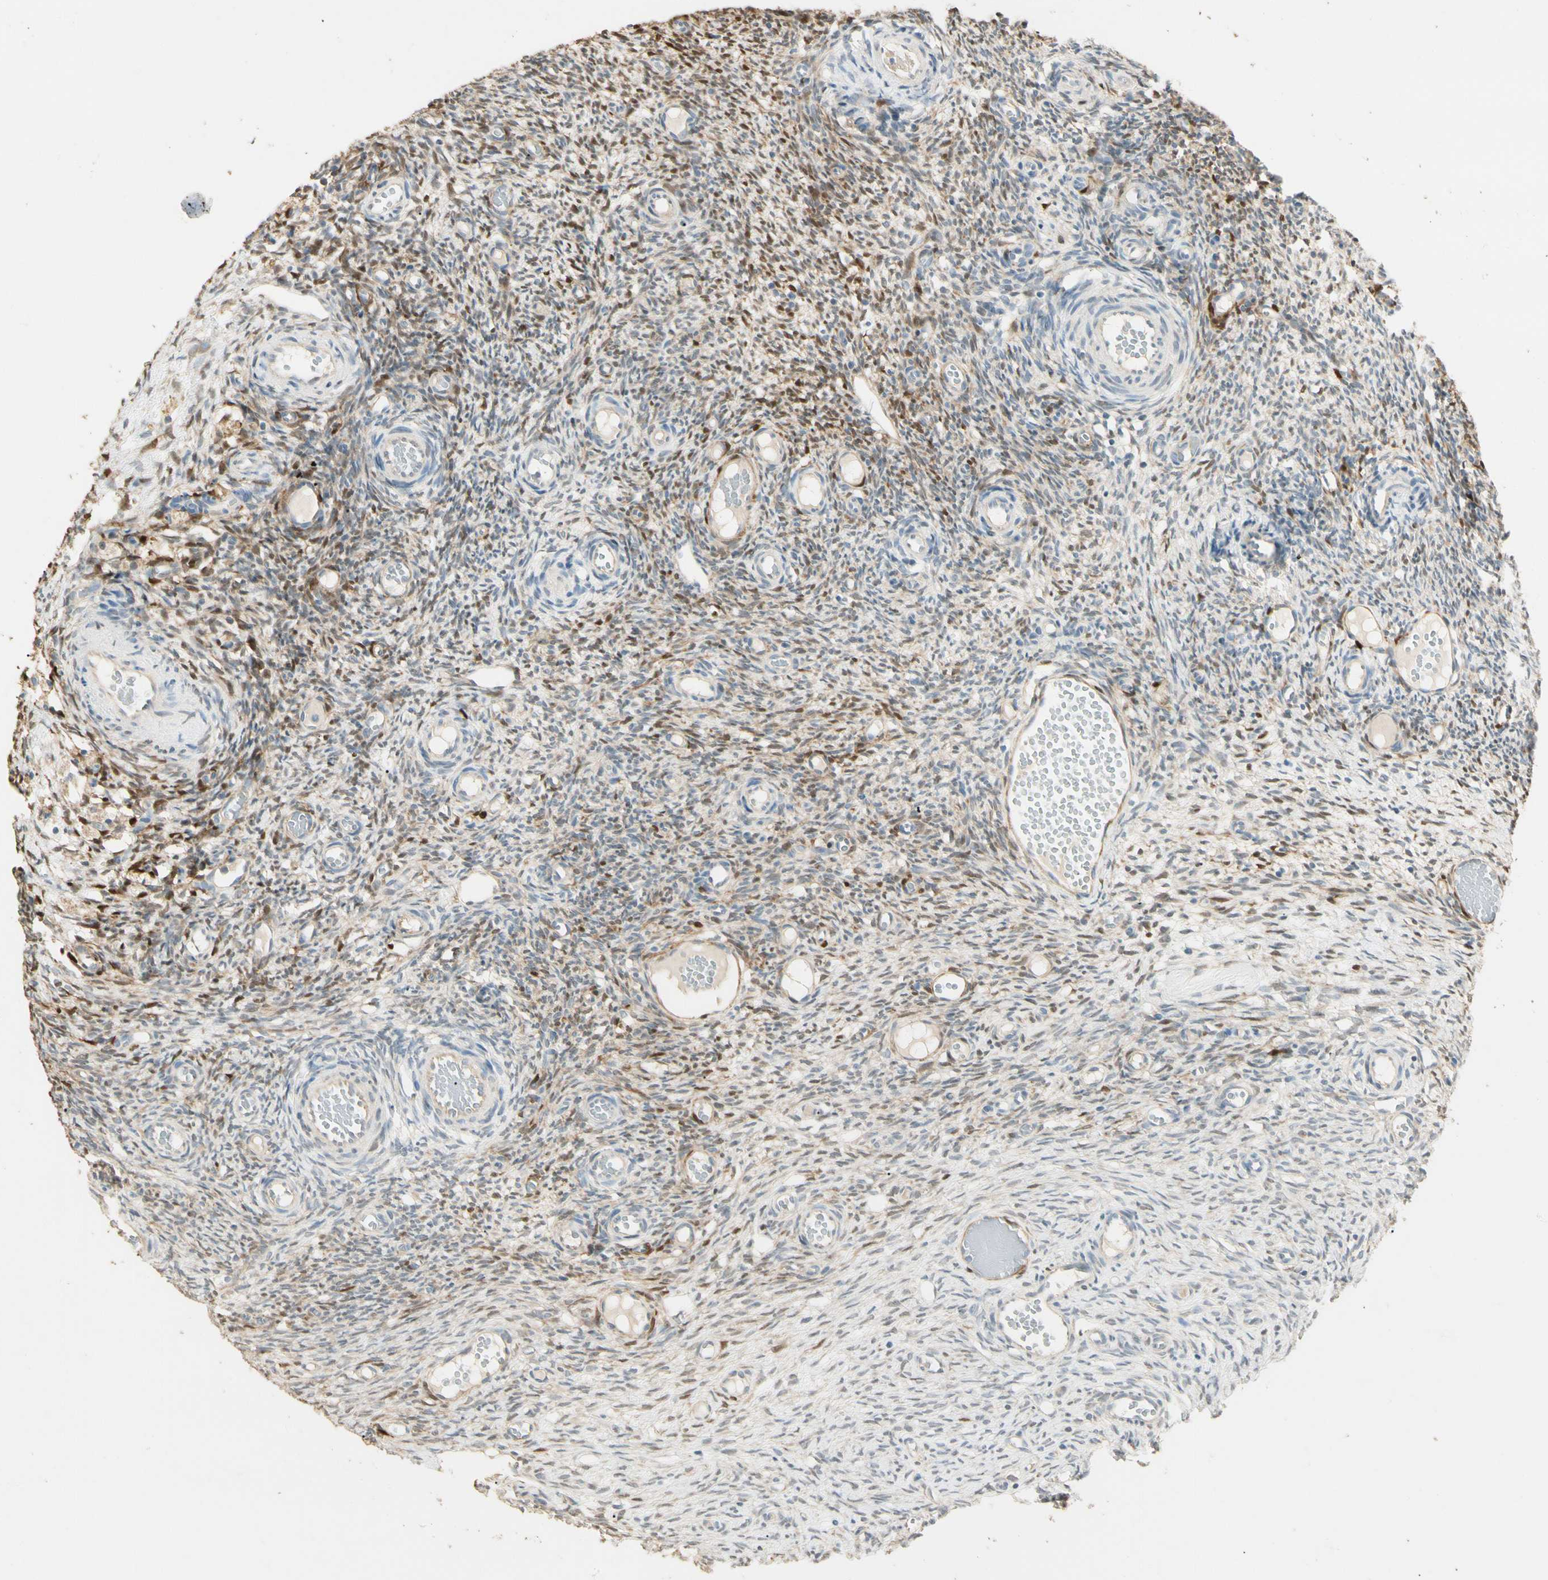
{"staining": {"intensity": "moderate", "quantity": "<25%", "location": "cytoplasmic/membranous,nuclear"}, "tissue": "ovary", "cell_type": "Ovarian stroma cells", "image_type": "normal", "snomed": [{"axis": "morphology", "description": "Normal tissue, NOS"}, {"axis": "topography", "description": "Ovary"}], "caption": "A histopathology image showing moderate cytoplasmic/membranous,nuclear staining in about <25% of ovarian stroma cells in benign ovary, as visualized by brown immunohistochemical staining.", "gene": "GNE", "patient": {"sex": "female", "age": 35}}